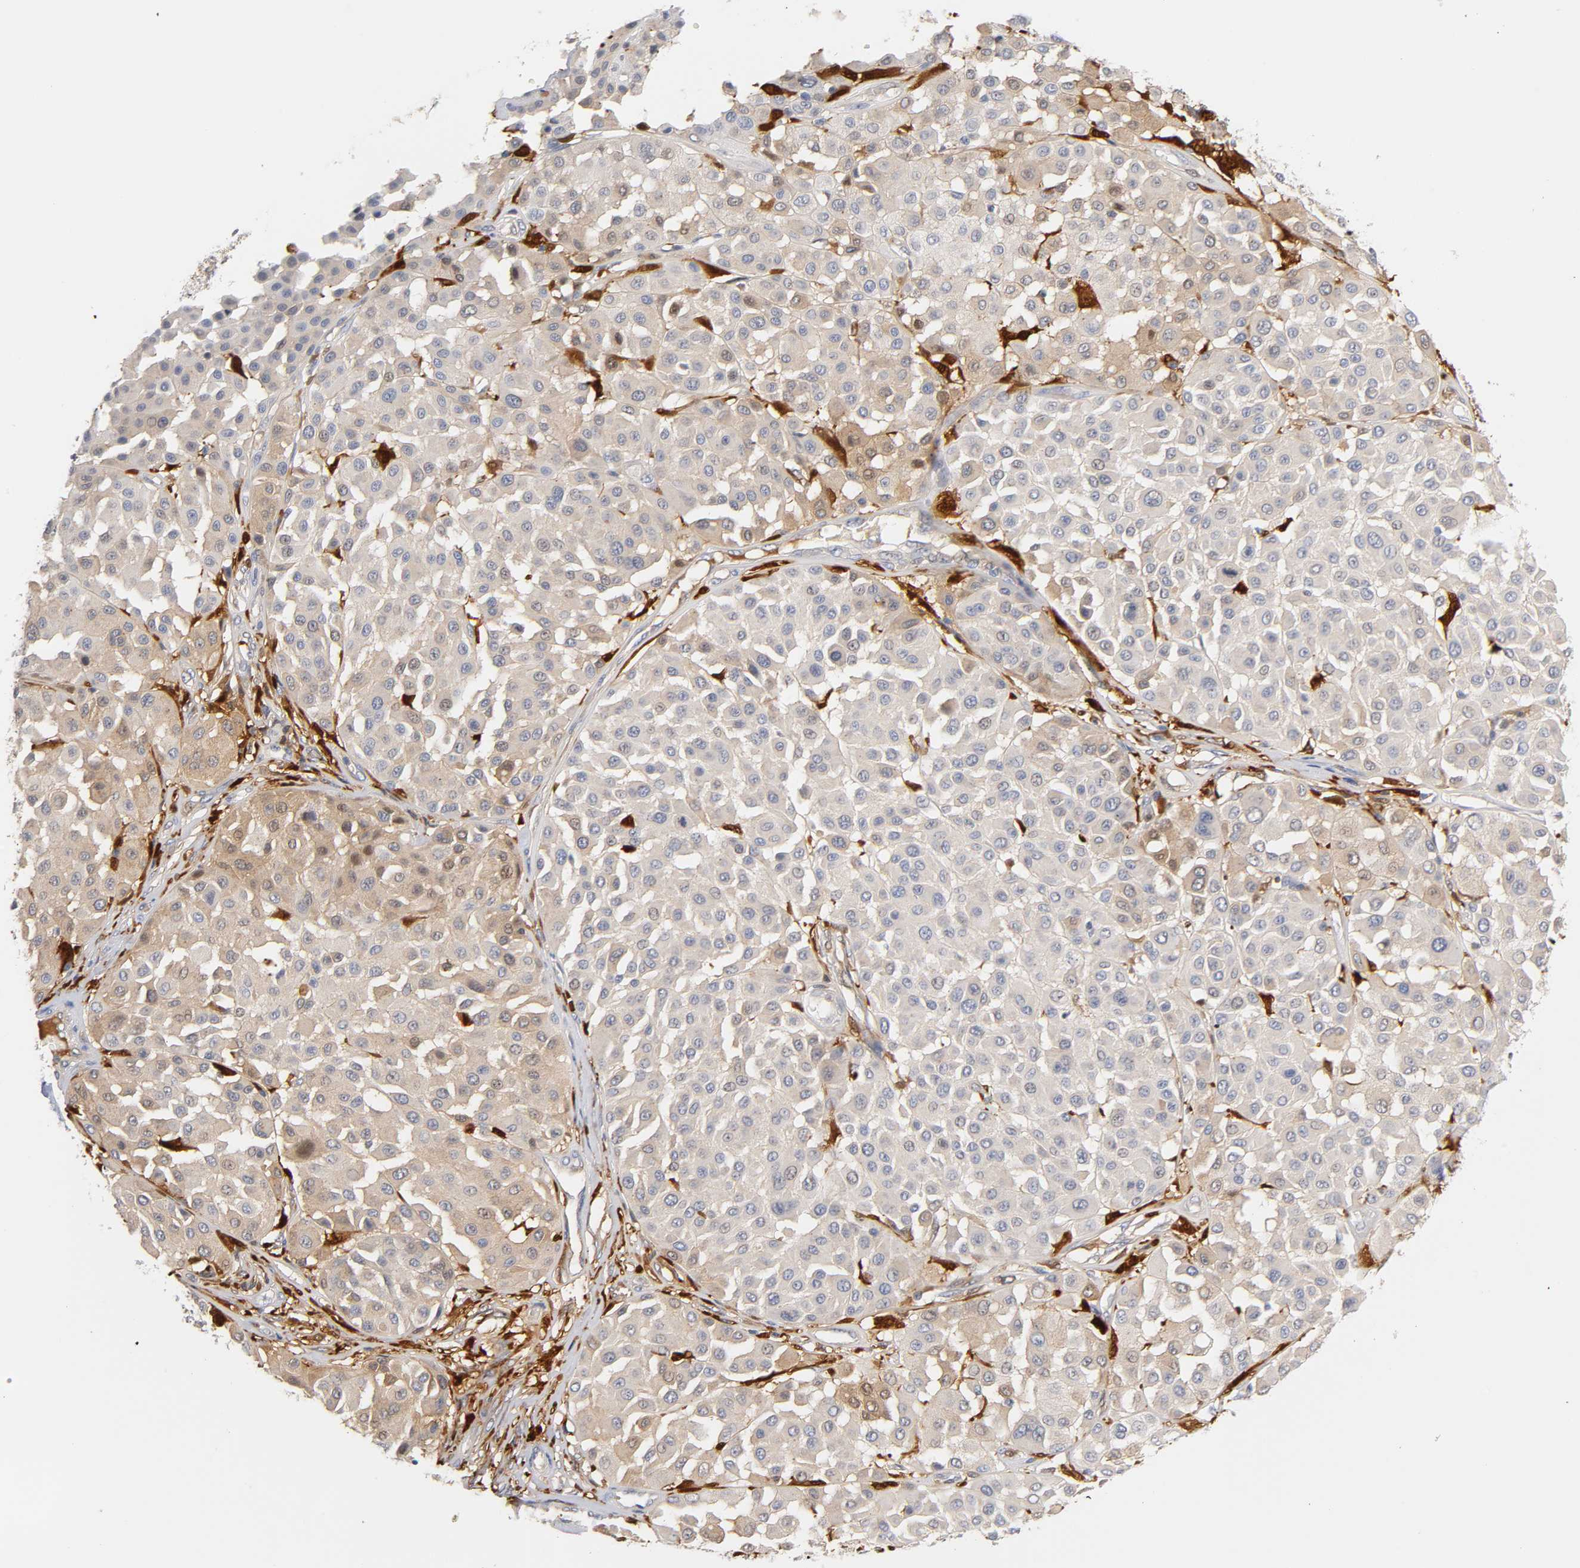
{"staining": {"intensity": "weak", "quantity": "<25%", "location": "cytoplasmic/membranous,nuclear"}, "tissue": "melanoma", "cell_type": "Tumor cells", "image_type": "cancer", "snomed": [{"axis": "morphology", "description": "Malignant melanoma, Metastatic site"}, {"axis": "topography", "description": "Soft tissue"}], "caption": "Tumor cells are negative for brown protein staining in melanoma.", "gene": "IL18", "patient": {"sex": "male", "age": 41}}